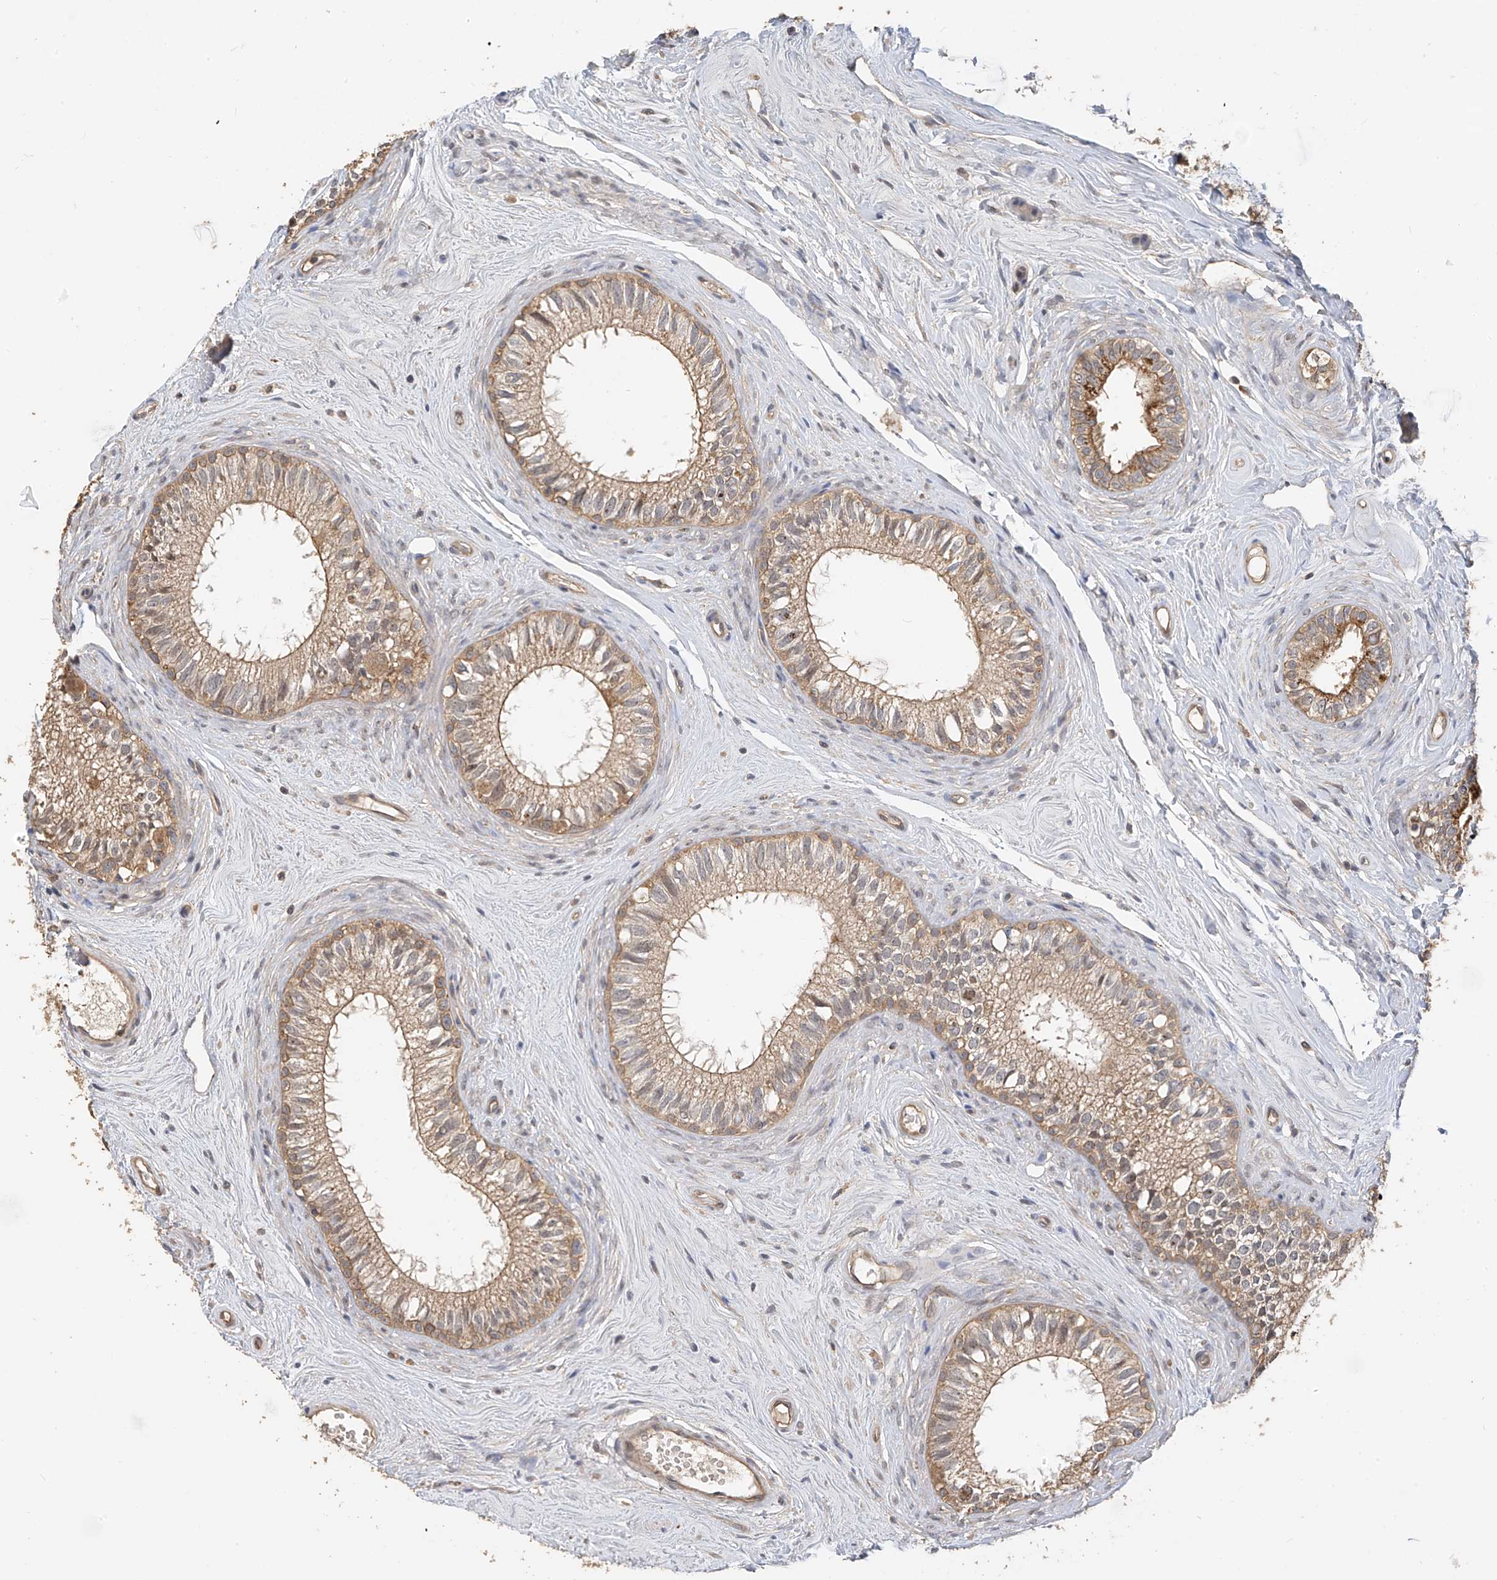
{"staining": {"intensity": "moderate", "quantity": ">75%", "location": "cytoplasmic/membranous"}, "tissue": "epididymis", "cell_type": "Glandular cells", "image_type": "normal", "snomed": [{"axis": "morphology", "description": "Normal tissue, NOS"}, {"axis": "topography", "description": "Epididymis"}], "caption": "This is a histology image of immunohistochemistry (IHC) staining of benign epididymis, which shows moderate expression in the cytoplasmic/membranous of glandular cells.", "gene": "OFD1", "patient": {"sex": "male", "age": 71}}